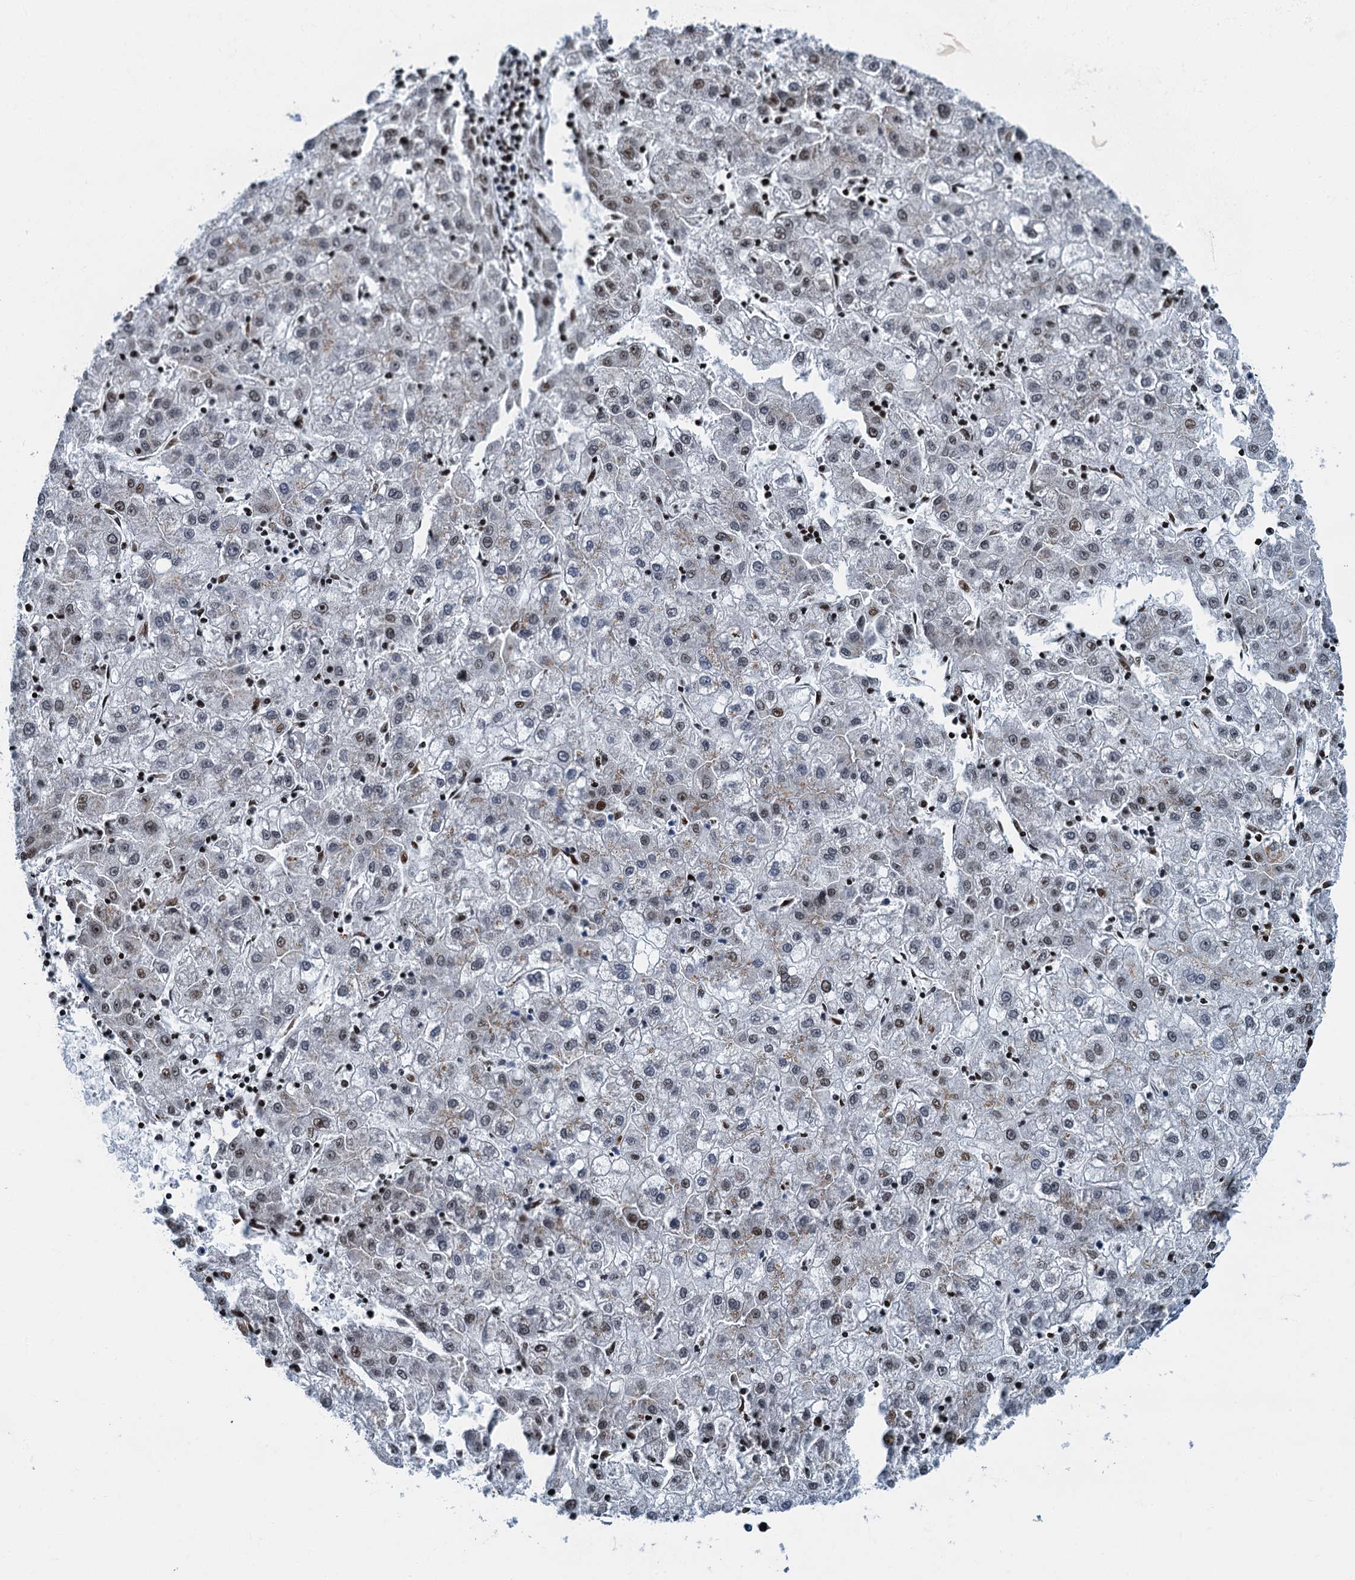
{"staining": {"intensity": "moderate", "quantity": "<25%", "location": "nuclear"}, "tissue": "liver cancer", "cell_type": "Tumor cells", "image_type": "cancer", "snomed": [{"axis": "morphology", "description": "Carcinoma, Hepatocellular, NOS"}, {"axis": "topography", "description": "Liver"}], "caption": "Tumor cells demonstrate low levels of moderate nuclear expression in approximately <25% of cells in human liver cancer.", "gene": "LYPD3", "patient": {"sex": "male", "age": 72}}